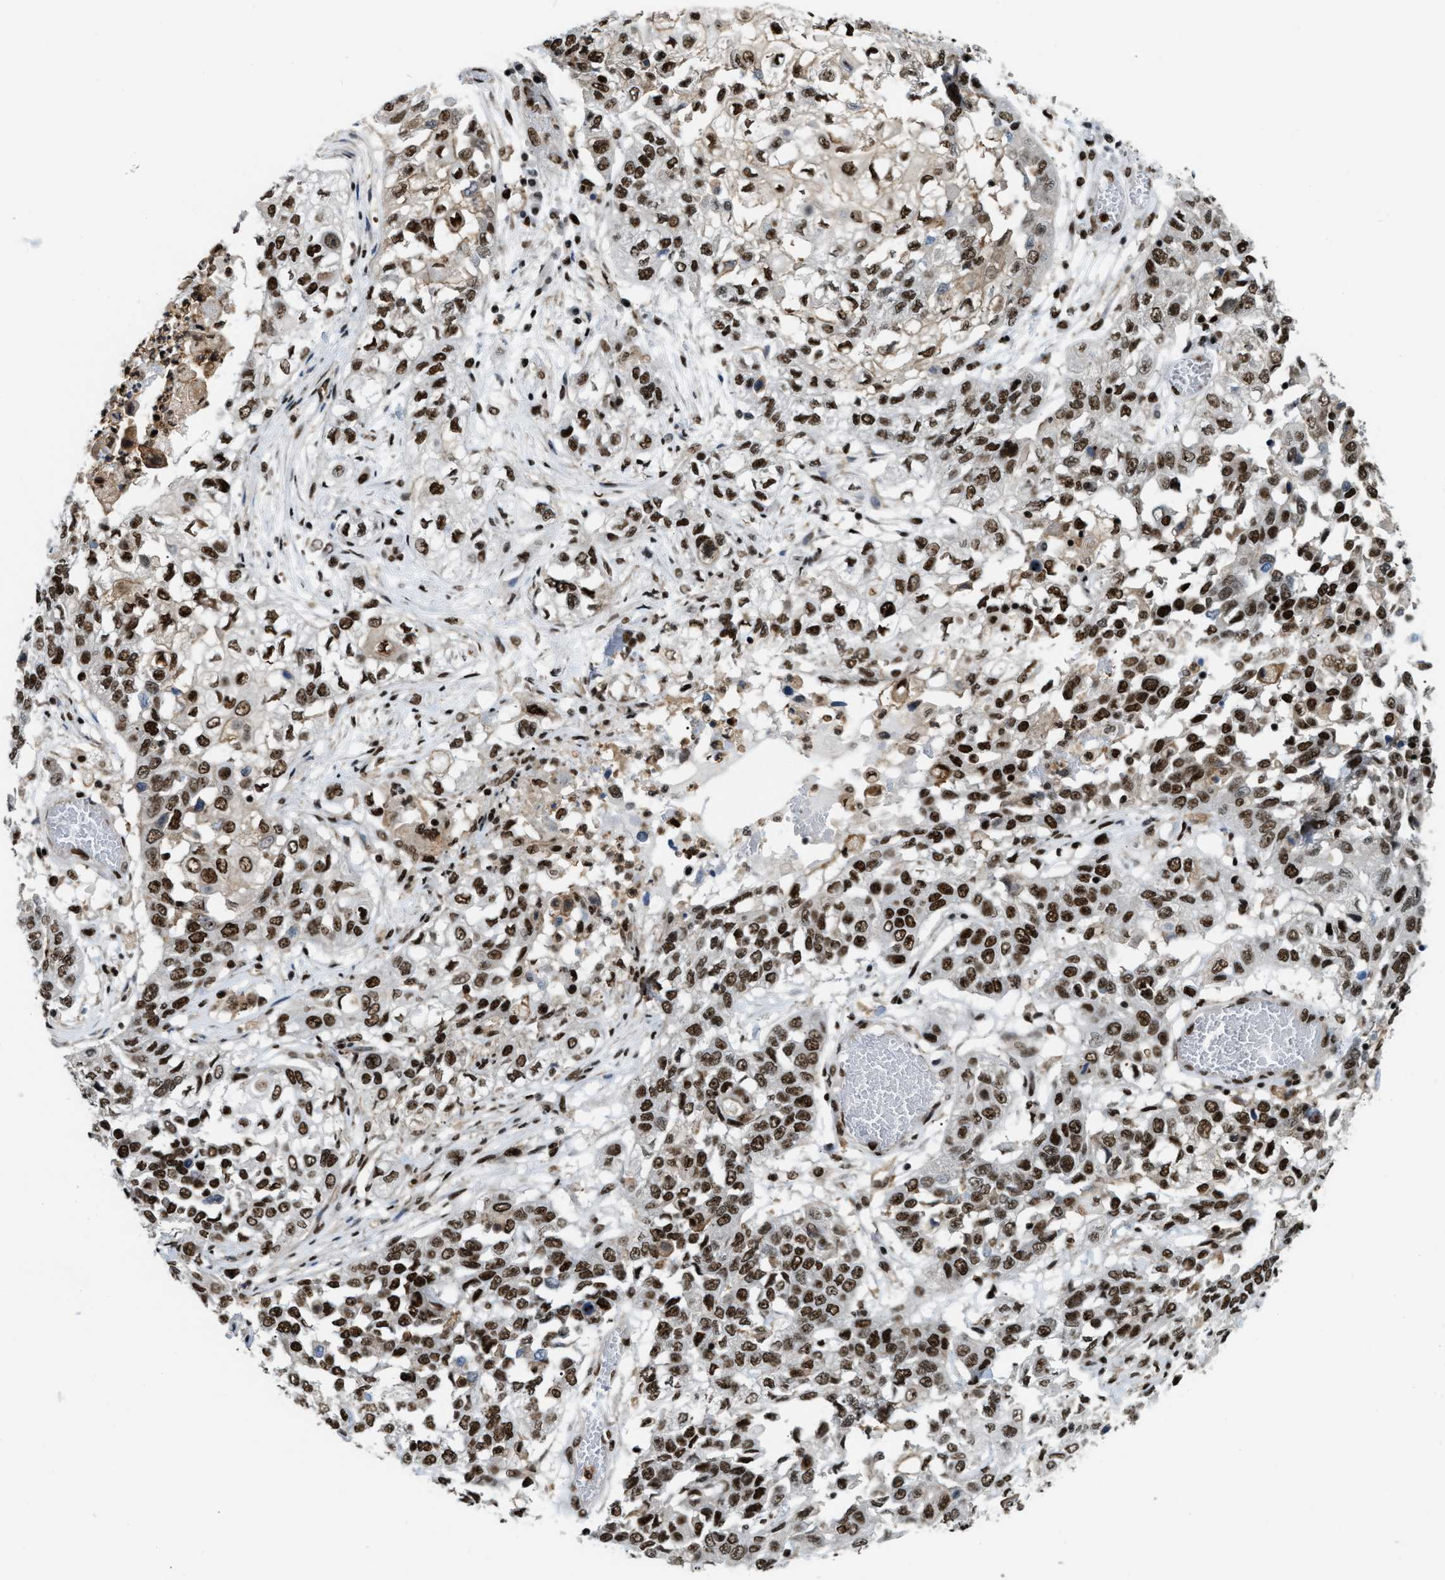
{"staining": {"intensity": "strong", "quantity": ">75%", "location": "nuclear"}, "tissue": "lung cancer", "cell_type": "Tumor cells", "image_type": "cancer", "snomed": [{"axis": "morphology", "description": "Squamous cell carcinoma, NOS"}, {"axis": "topography", "description": "Lung"}], "caption": "Lung squamous cell carcinoma stained for a protein exhibits strong nuclear positivity in tumor cells. (IHC, brightfield microscopy, high magnification).", "gene": "NUMA1", "patient": {"sex": "male", "age": 71}}